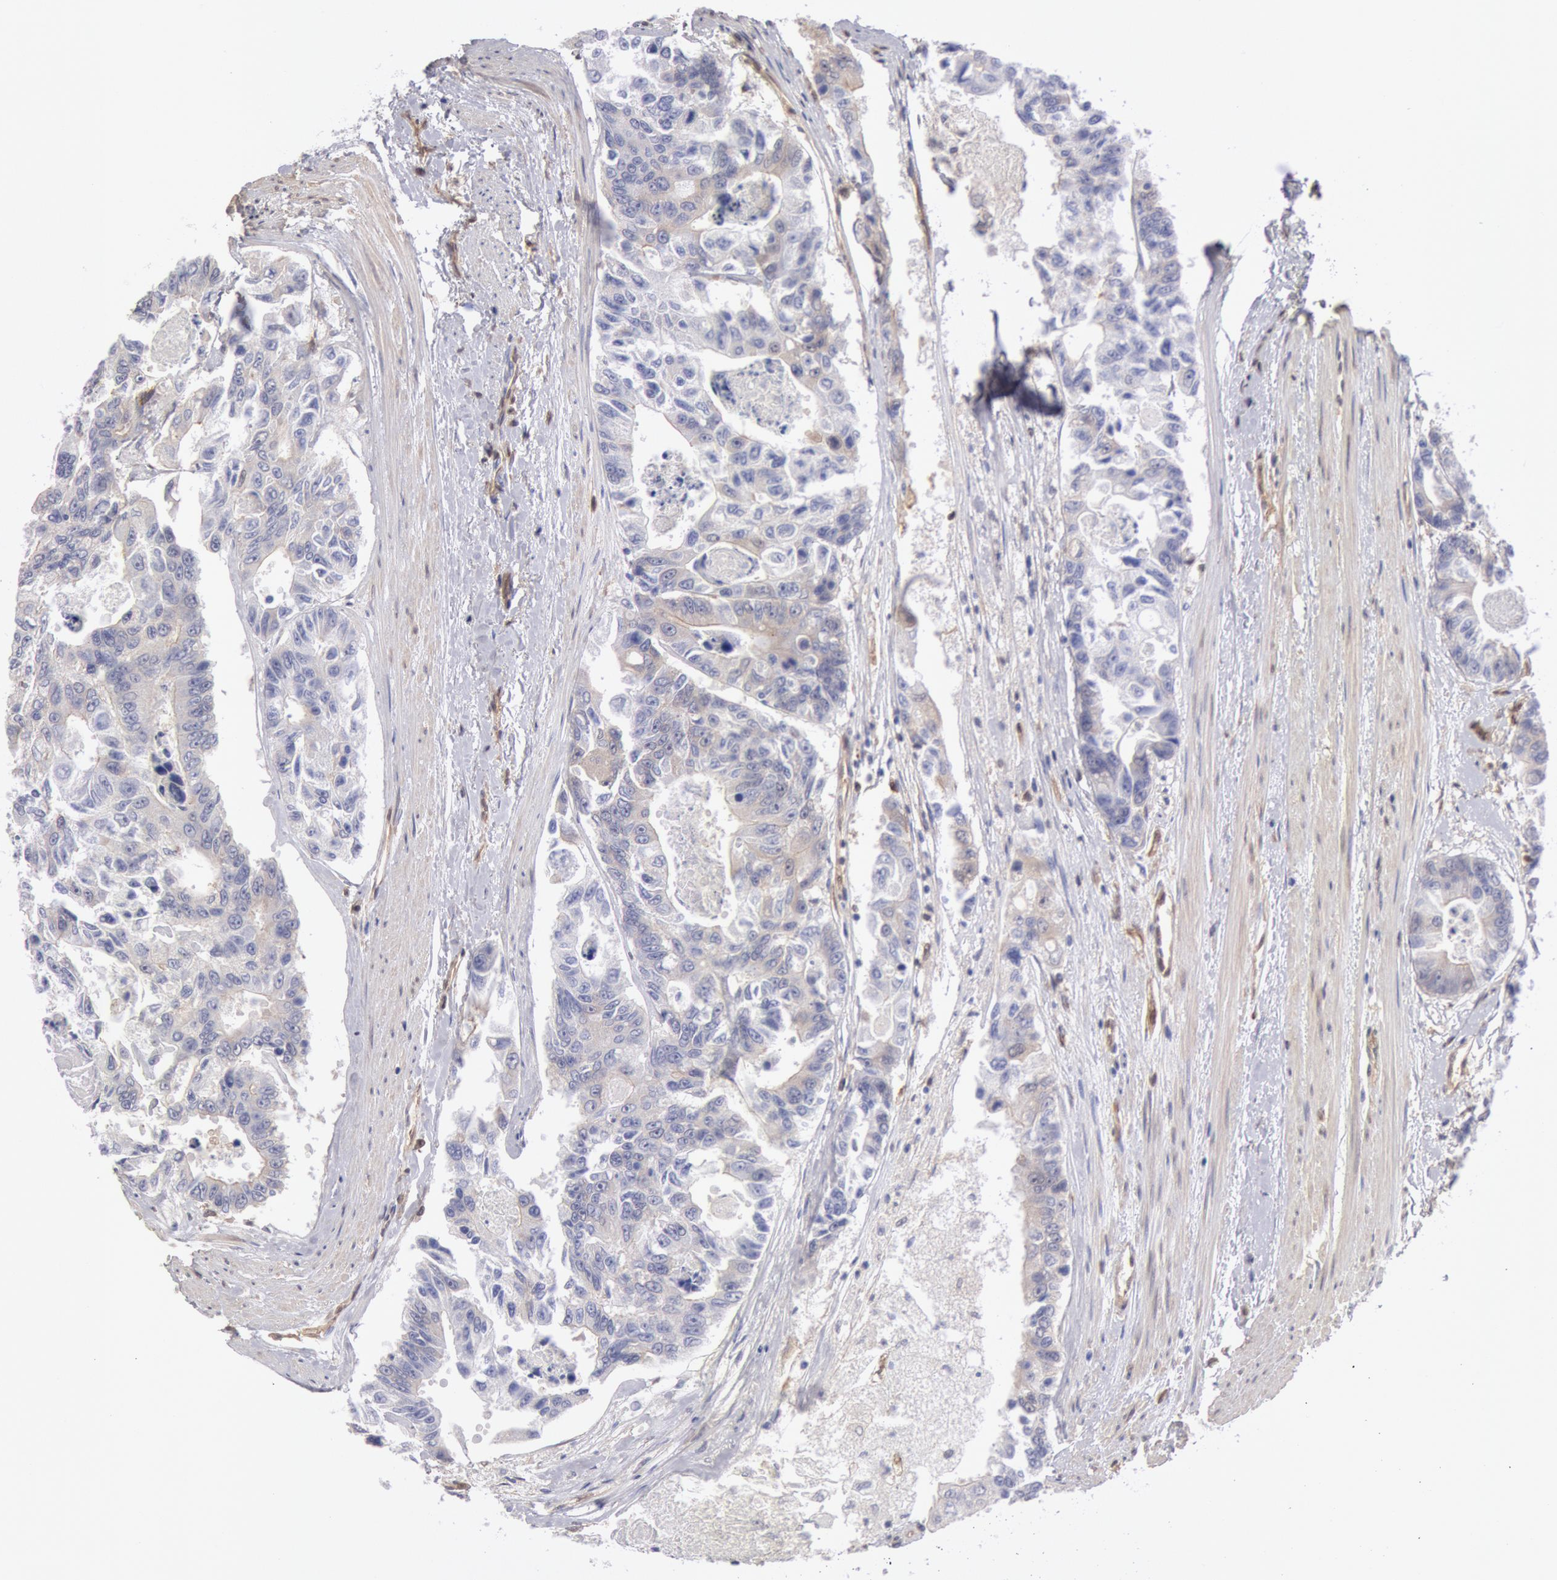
{"staining": {"intensity": "negative", "quantity": "none", "location": "none"}, "tissue": "colorectal cancer", "cell_type": "Tumor cells", "image_type": "cancer", "snomed": [{"axis": "morphology", "description": "Adenocarcinoma, NOS"}, {"axis": "topography", "description": "Colon"}], "caption": "High magnification brightfield microscopy of colorectal cancer stained with DAB (3,3'-diaminobenzidine) (brown) and counterstained with hematoxylin (blue): tumor cells show no significant positivity. (IHC, brightfield microscopy, high magnification).", "gene": "CCDC50", "patient": {"sex": "female", "age": 86}}